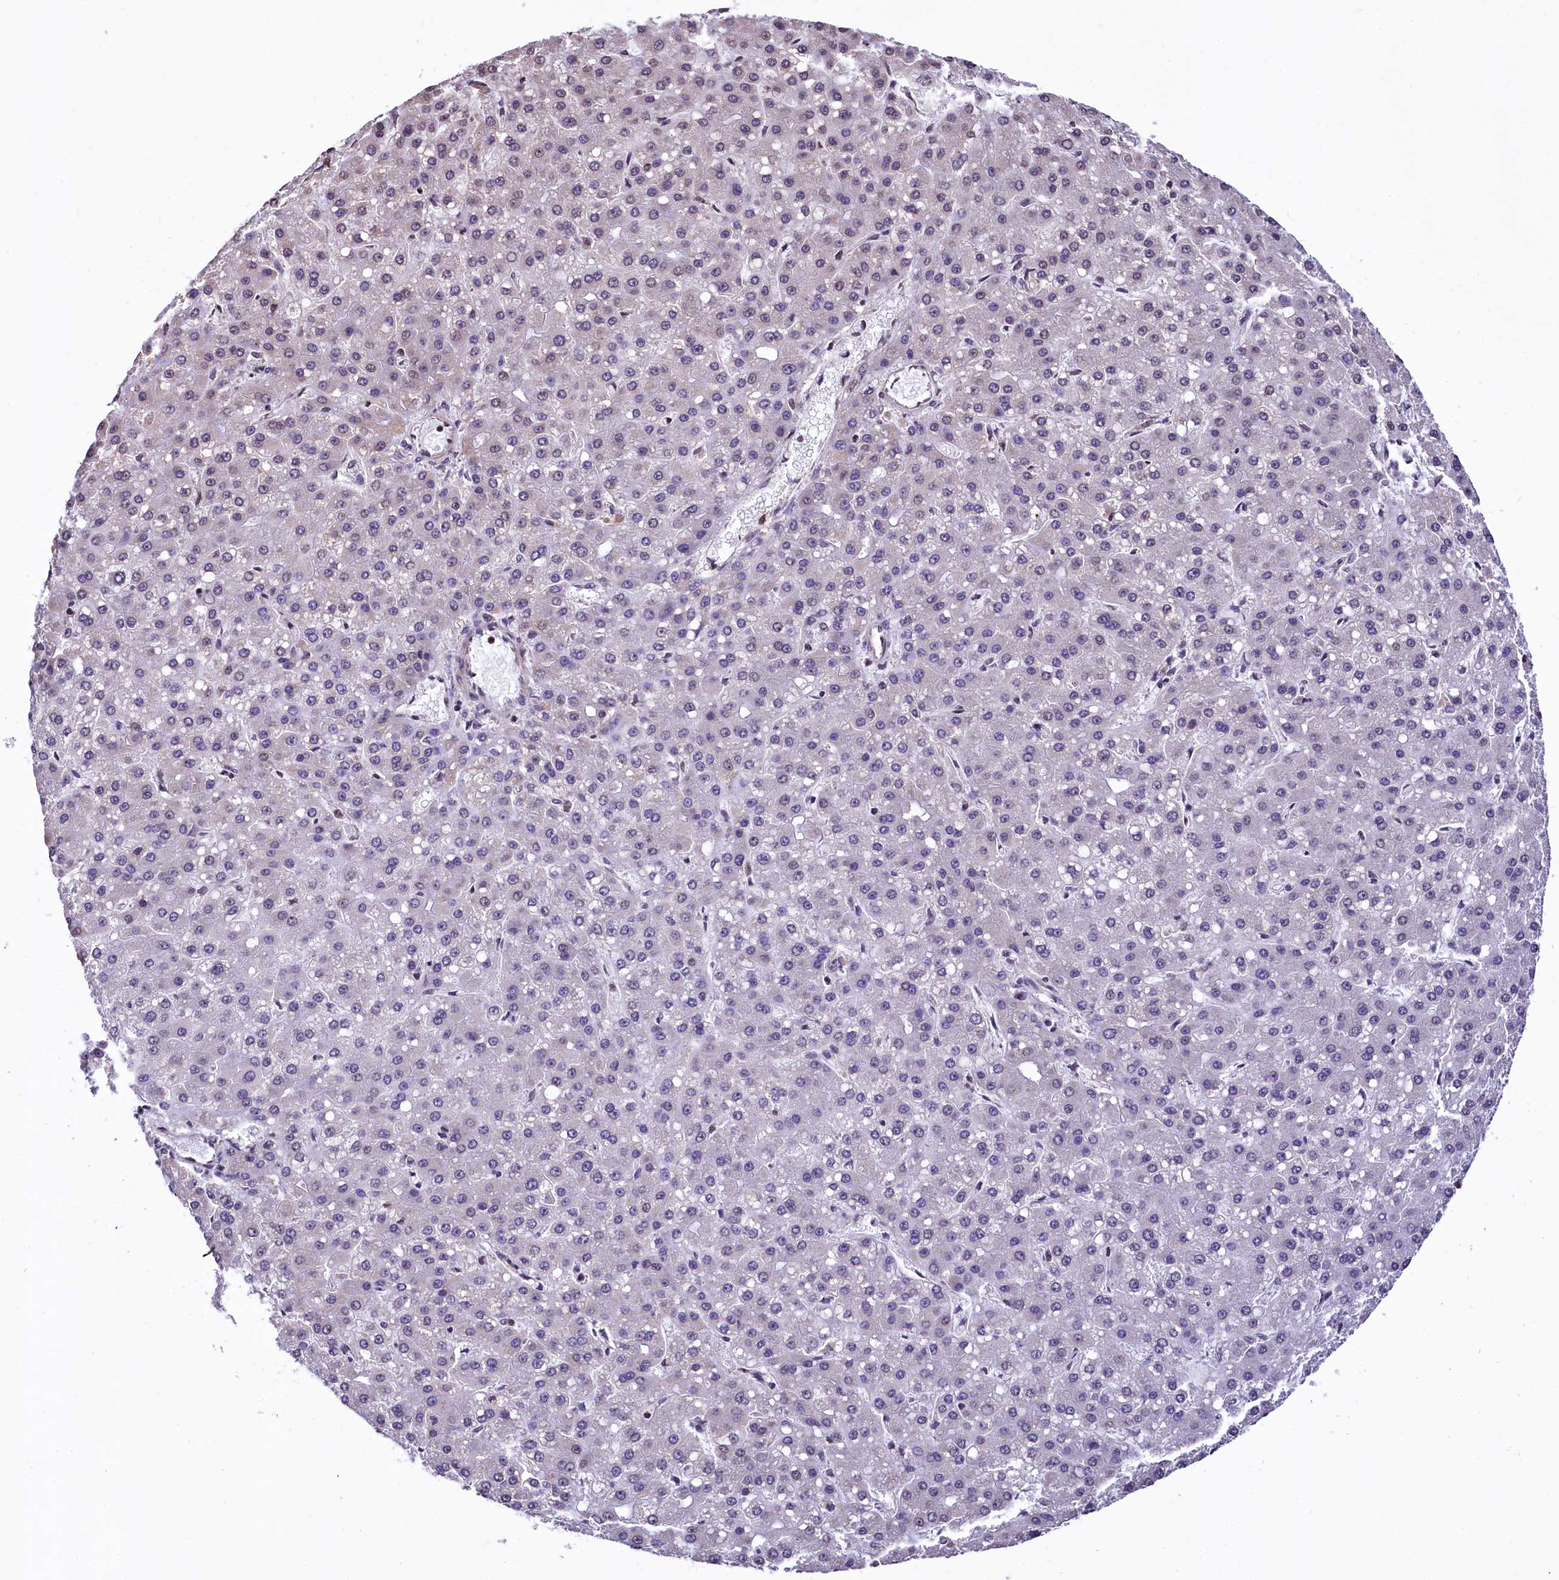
{"staining": {"intensity": "negative", "quantity": "none", "location": "none"}, "tissue": "liver cancer", "cell_type": "Tumor cells", "image_type": "cancer", "snomed": [{"axis": "morphology", "description": "Carcinoma, Hepatocellular, NOS"}, {"axis": "topography", "description": "Liver"}], "caption": "Immunohistochemistry photomicrograph of hepatocellular carcinoma (liver) stained for a protein (brown), which shows no positivity in tumor cells.", "gene": "ZNF2", "patient": {"sex": "male", "age": 67}}